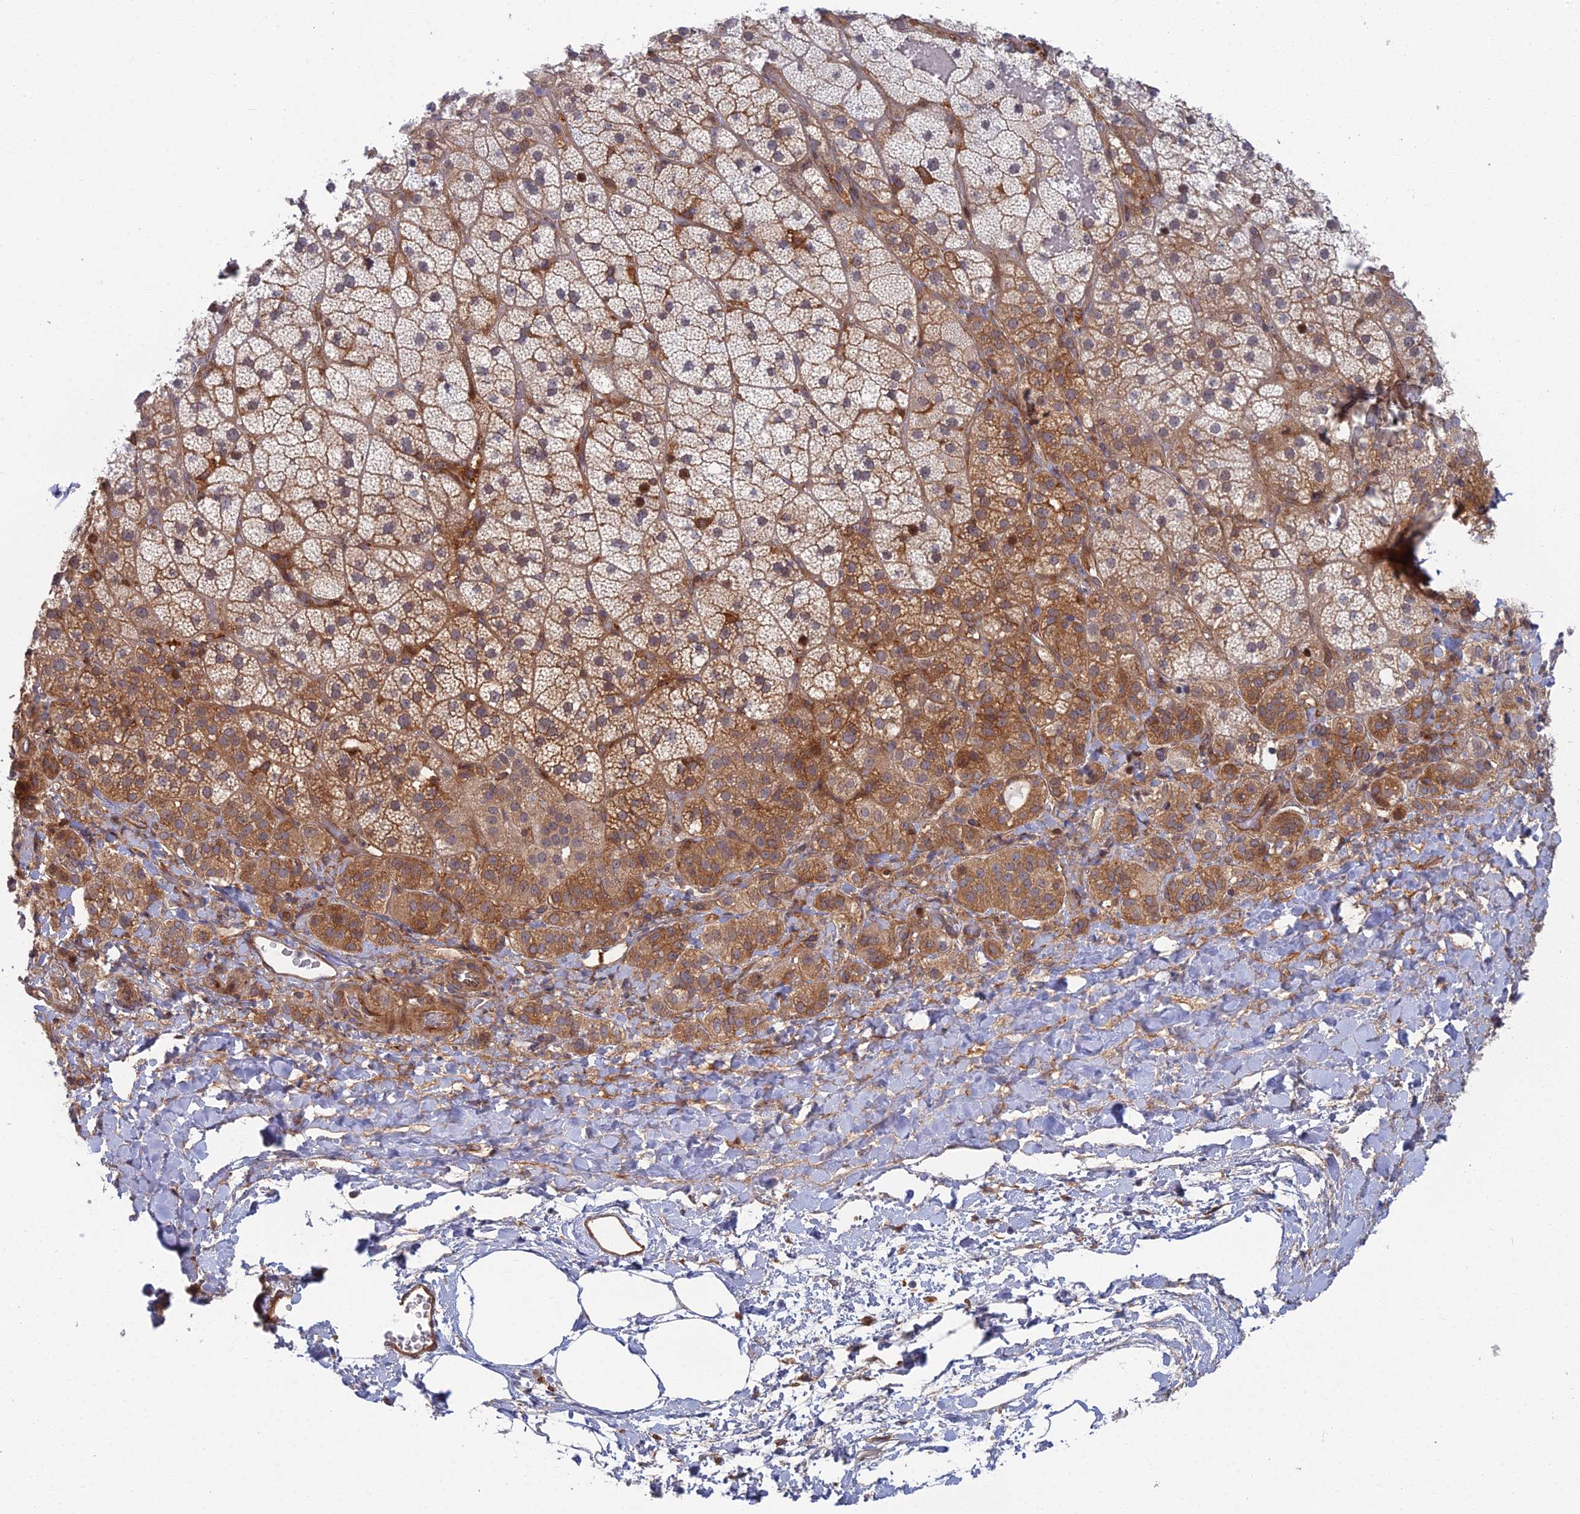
{"staining": {"intensity": "strong", "quantity": "25%-75%", "location": "cytoplasmic/membranous,nuclear"}, "tissue": "adrenal gland", "cell_type": "Glandular cells", "image_type": "normal", "snomed": [{"axis": "morphology", "description": "Normal tissue, NOS"}, {"axis": "topography", "description": "Adrenal gland"}], "caption": "A photomicrograph of human adrenal gland stained for a protein exhibits strong cytoplasmic/membranous,nuclear brown staining in glandular cells. (IHC, brightfield microscopy, high magnification).", "gene": "ABHD1", "patient": {"sex": "male", "age": 57}}